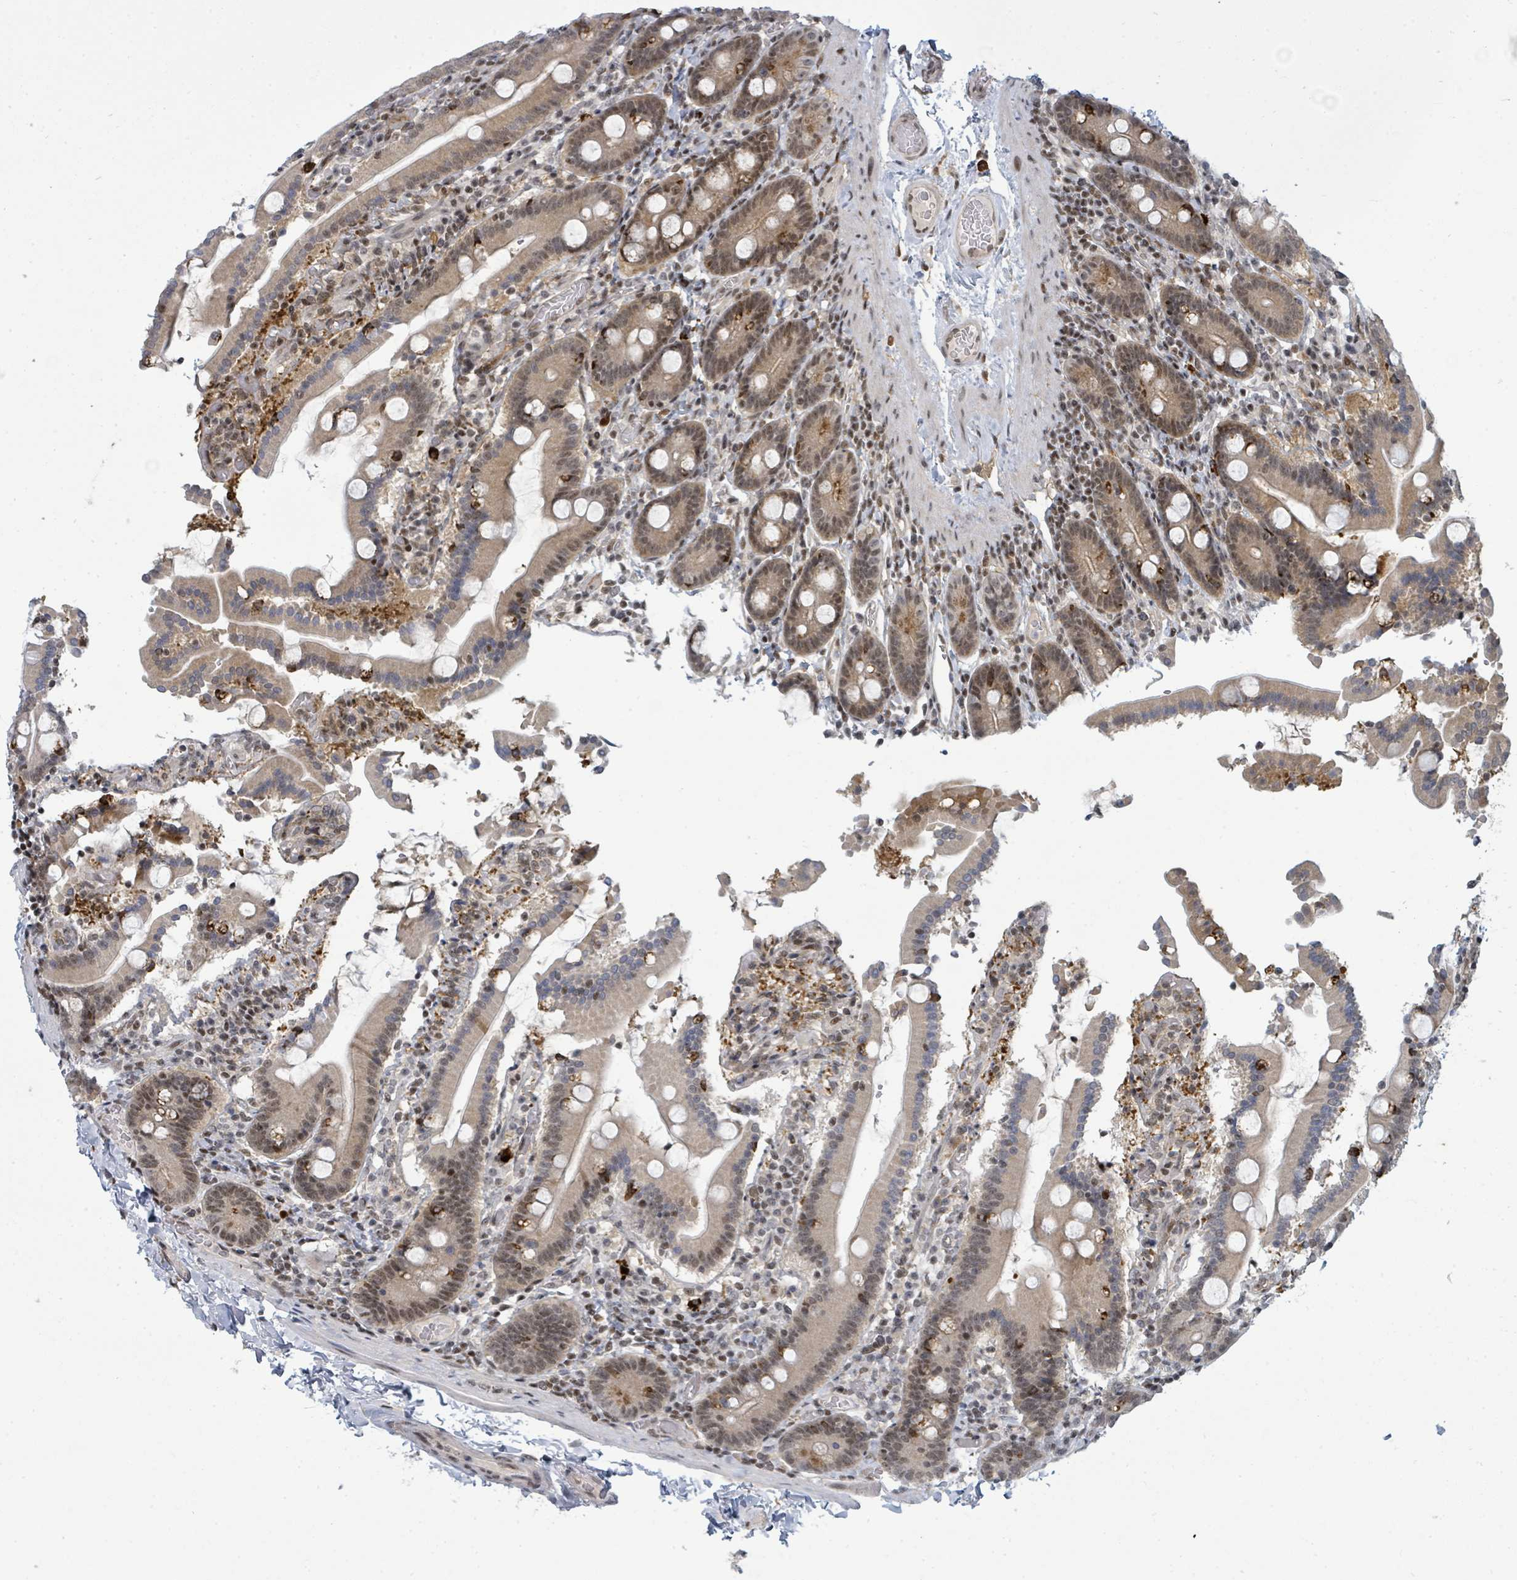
{"staining": {"intensity": "moderate", "quantity": "25%-75%", "location": "cytoplasmic/membranous,nuclear"}, "tissue": "duodenum", "cell_type": "Glandular cells", "image_type": "normal", "snomed": [{"axis": "morphology", "description": "Normal tissue, NOS"}, {"axis": "topography", "description": "Duodenum"}], "caption": "A brown stain labels moderate cytoplasmic/membranous,nuclear staining of a protein in glandular cells of normal duodenum.", "gene": "PSMG2", "patient": {"sex": "male", "age": 55}}